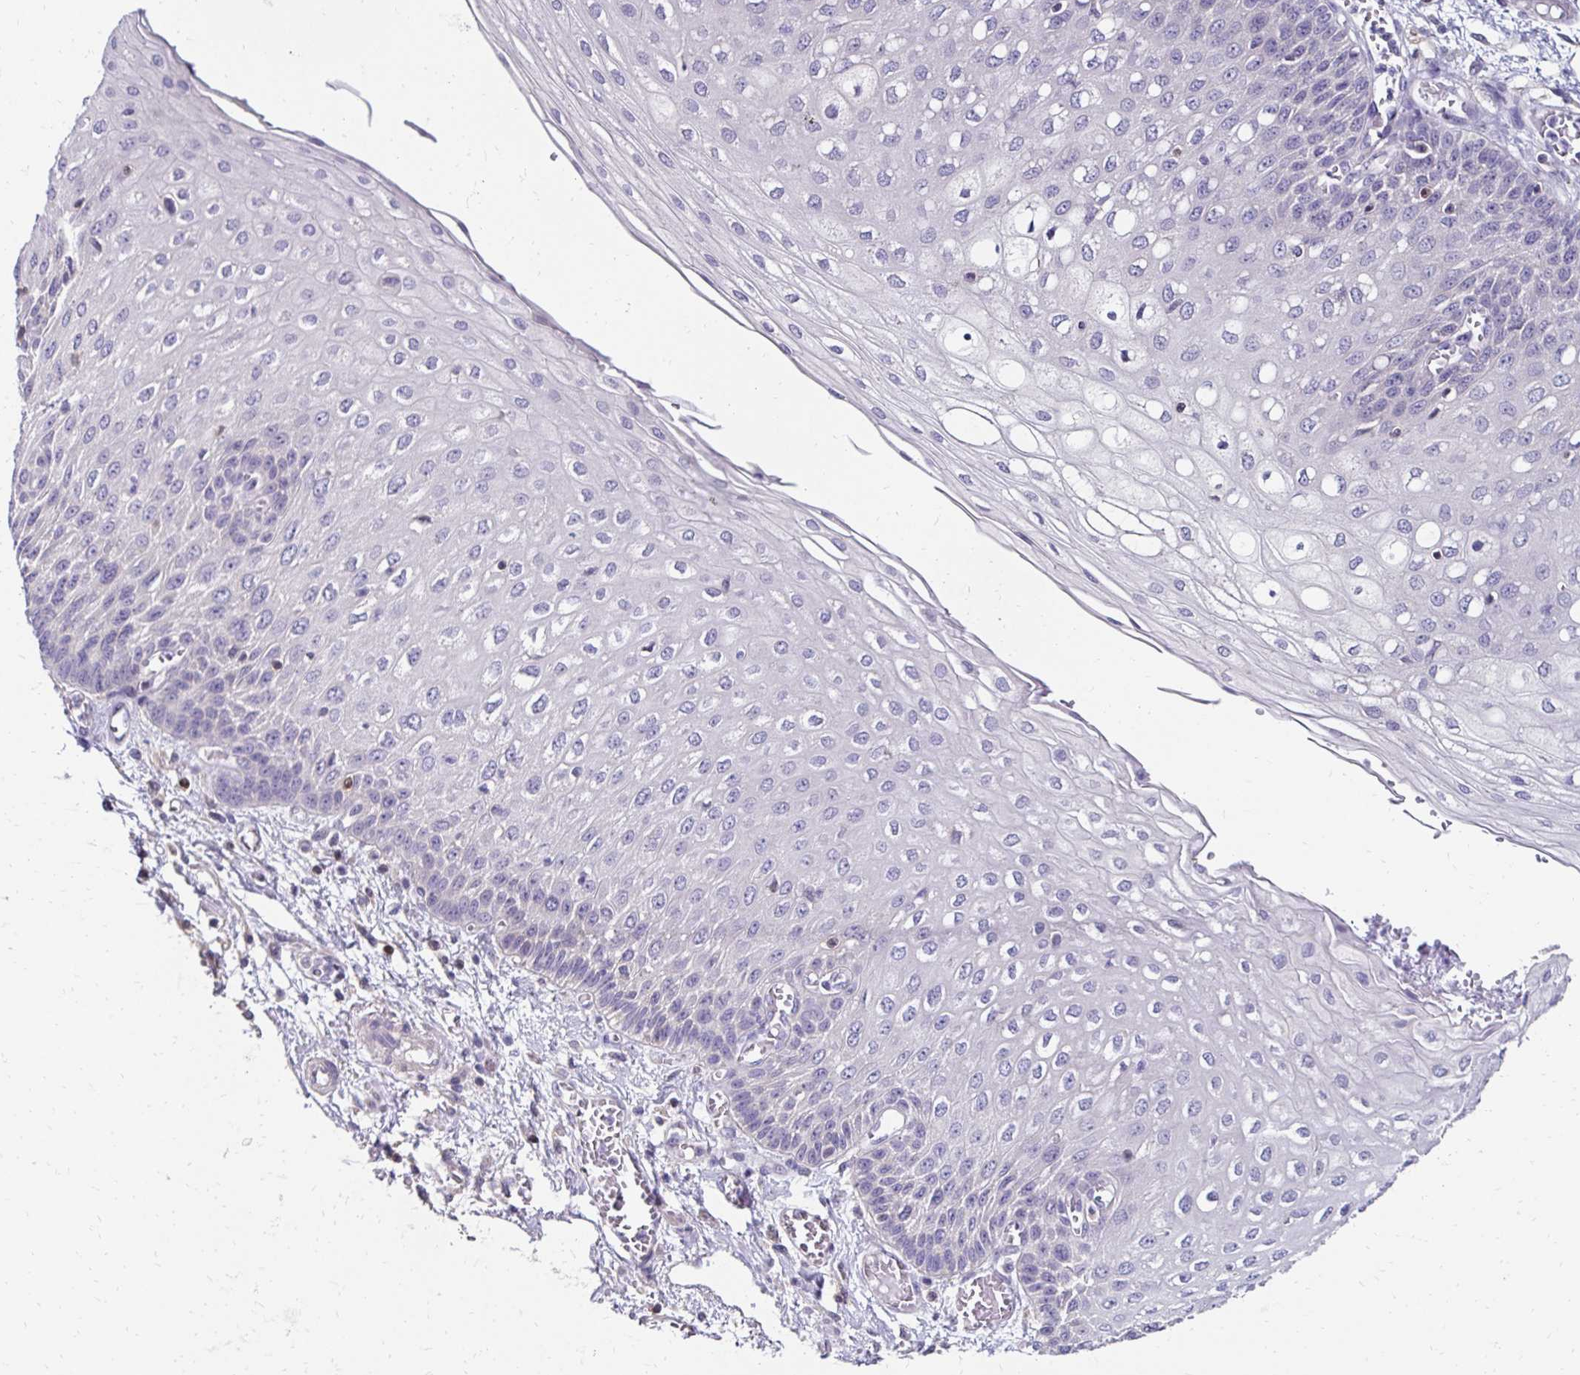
{"staining": {"intensity": "negative", "quantity": "none", "location": "none"}, "tissue": "esophagus", "cell_type": "Squamous epithelial cells", "image_type": "normal", "snomed": [{"axis": "morphology", "description": "Normal tissue, NOS"}, {"axis": "morphology", "description": "Adenocarcinoma, NOS"}, {"axis": "topography", "description": "Esophagus"}], "caption": "IHC histopathology image of unremarkable human esophagus stained for a protein (brown), which reveals no staining in squamous epithelial cells.", "gene": "DTNB", "patient": {"sex": "male", "age": 81}}